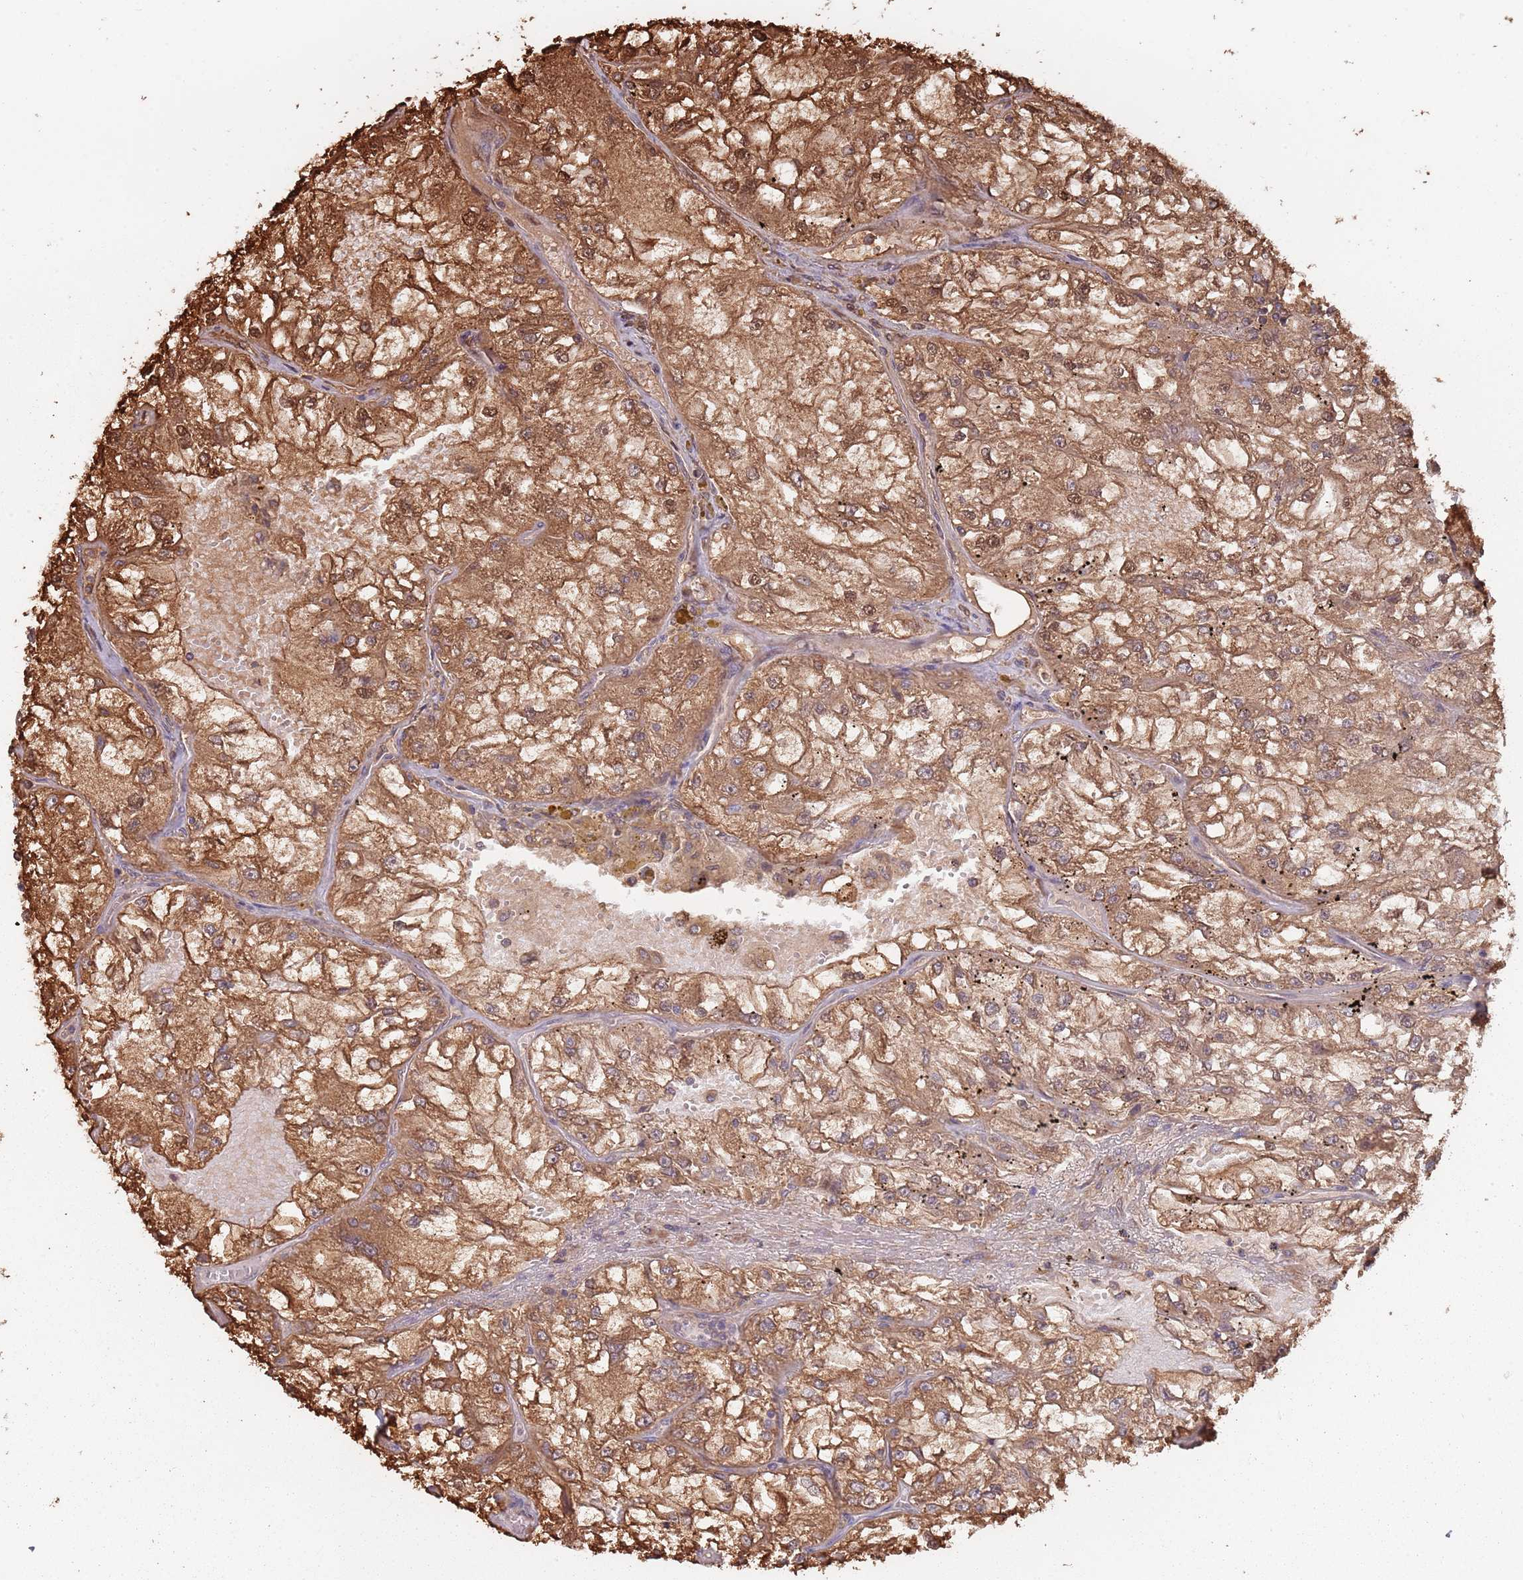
{"staining": {"intensity": "strong", "quantity": ">75%", "location": "cytoplasmic/membranous,nuclear"}, "tissue": "renal cancer", "cell_type": "Tumor cells", "image_type": "cancer", "snomed": [{"axis": "morphology", "description": "Adenocarcinoma, NOS"}, {"axis": "topography", "description": "Kidney"}], "caption": "A high-resolution photomicrograph shows immunohistochemistry staining of renal adenocarcinoma, which exhibits strong cytoplasmic/membranous and nuclear staining in about >75% of tumor cells. (Stains: DAB (3,3'-diaminobenzidine) in brown, nuclei in blue, Microscopy: brightfield microscopy at high magnification).", "gene": "COG4", "patient": {"sex": "female", "age": 72}}